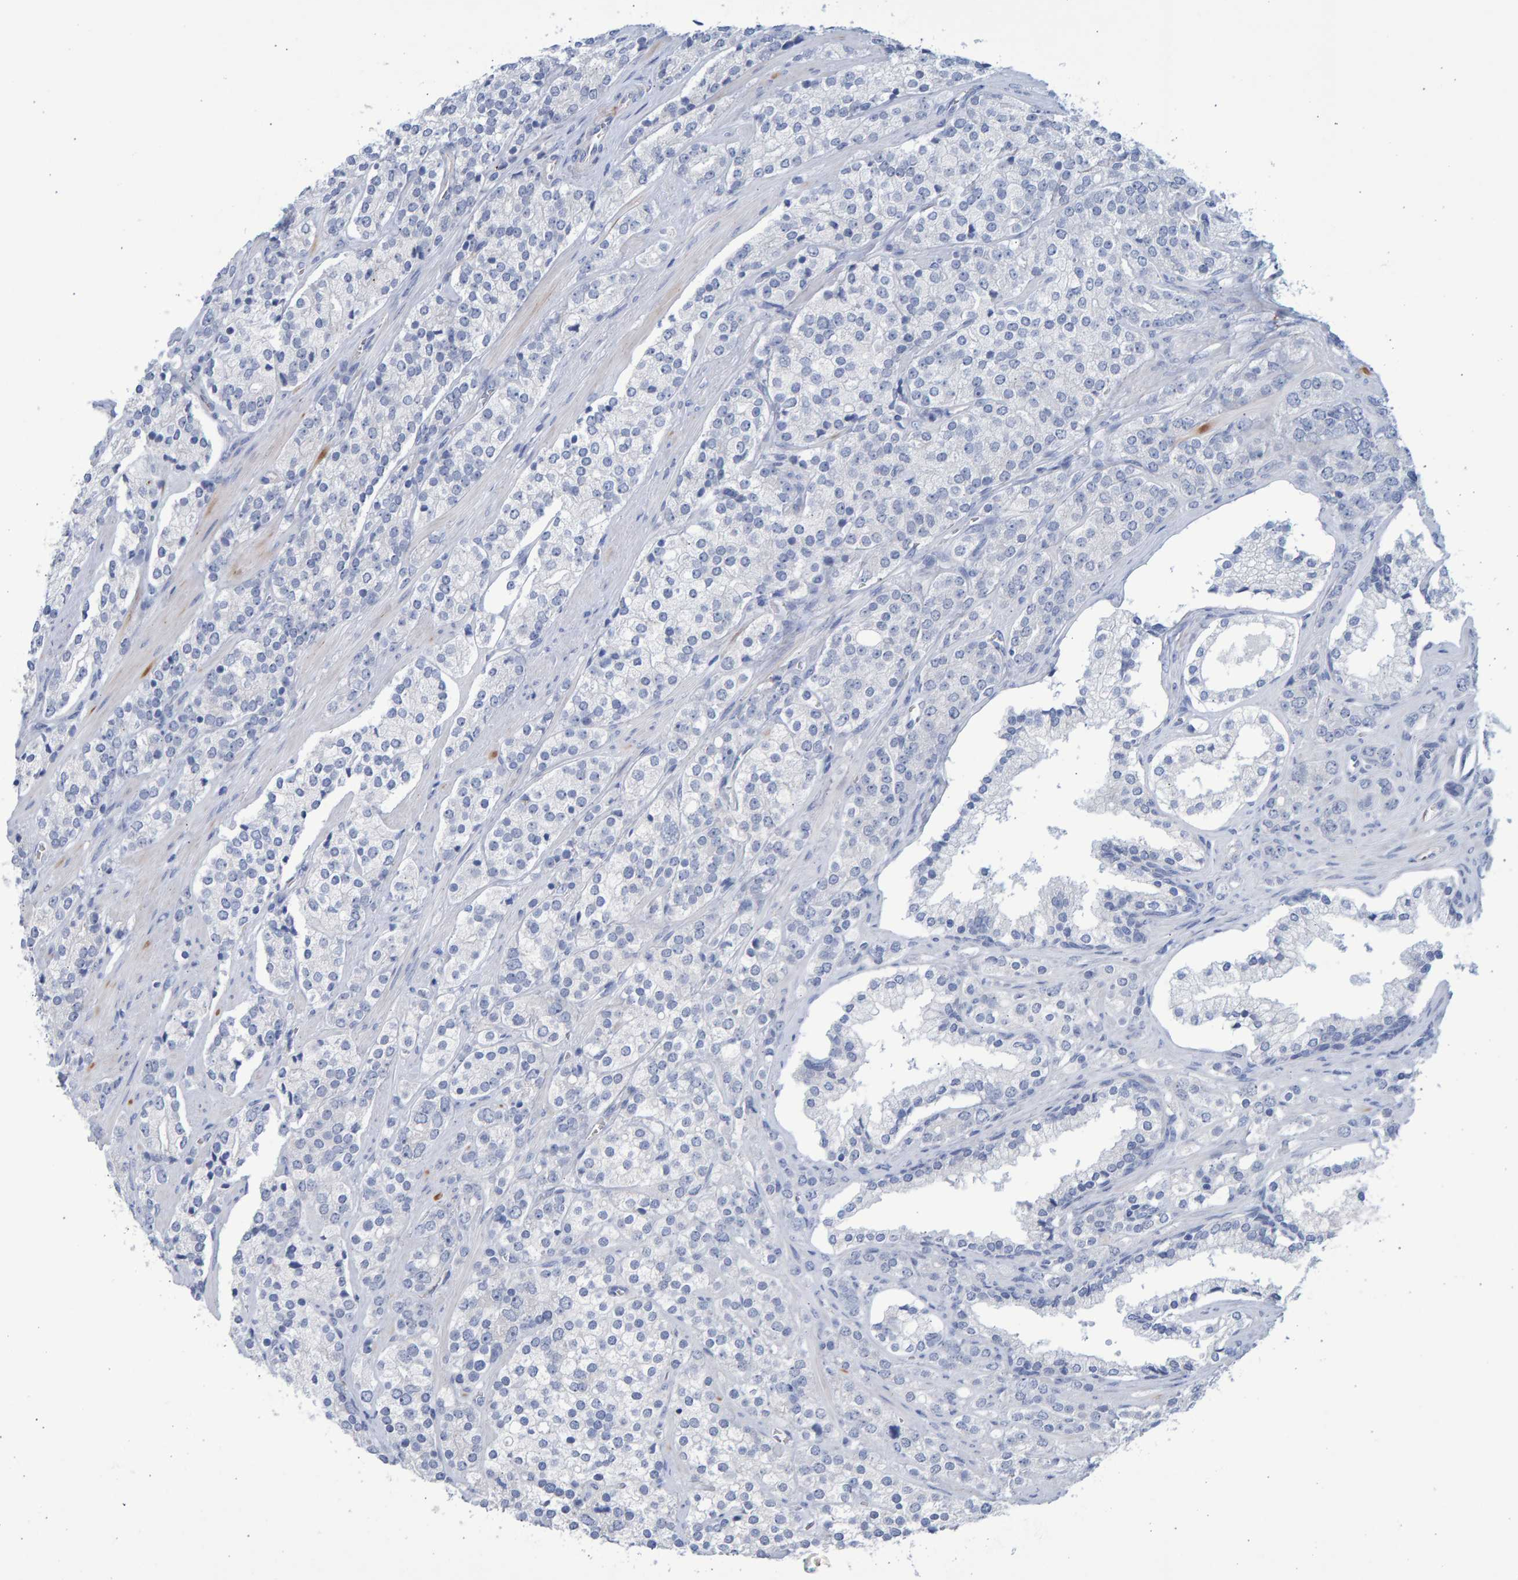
{"staining": {"intensity": "negative", "quantity": "none", "location": "none"}, "tissue": "prostate cancer", "cell_type": "Tumor cells", "image_type": "cancer", "snomed": [{"axis": "morphology", "description": "Adenocarcinoma, High grade"}, {"axis": "topography", "description": "Prostate"}], "caption": "DAB (3,3'-diaminobenzidine) immunohistochemical staining of human prostate cancer (high-grade adenocarcinoma) reveals no significant positivity in tumor cells.", "gene": "SLC34A3", "patient": {"sex": "male", "age": 71}}